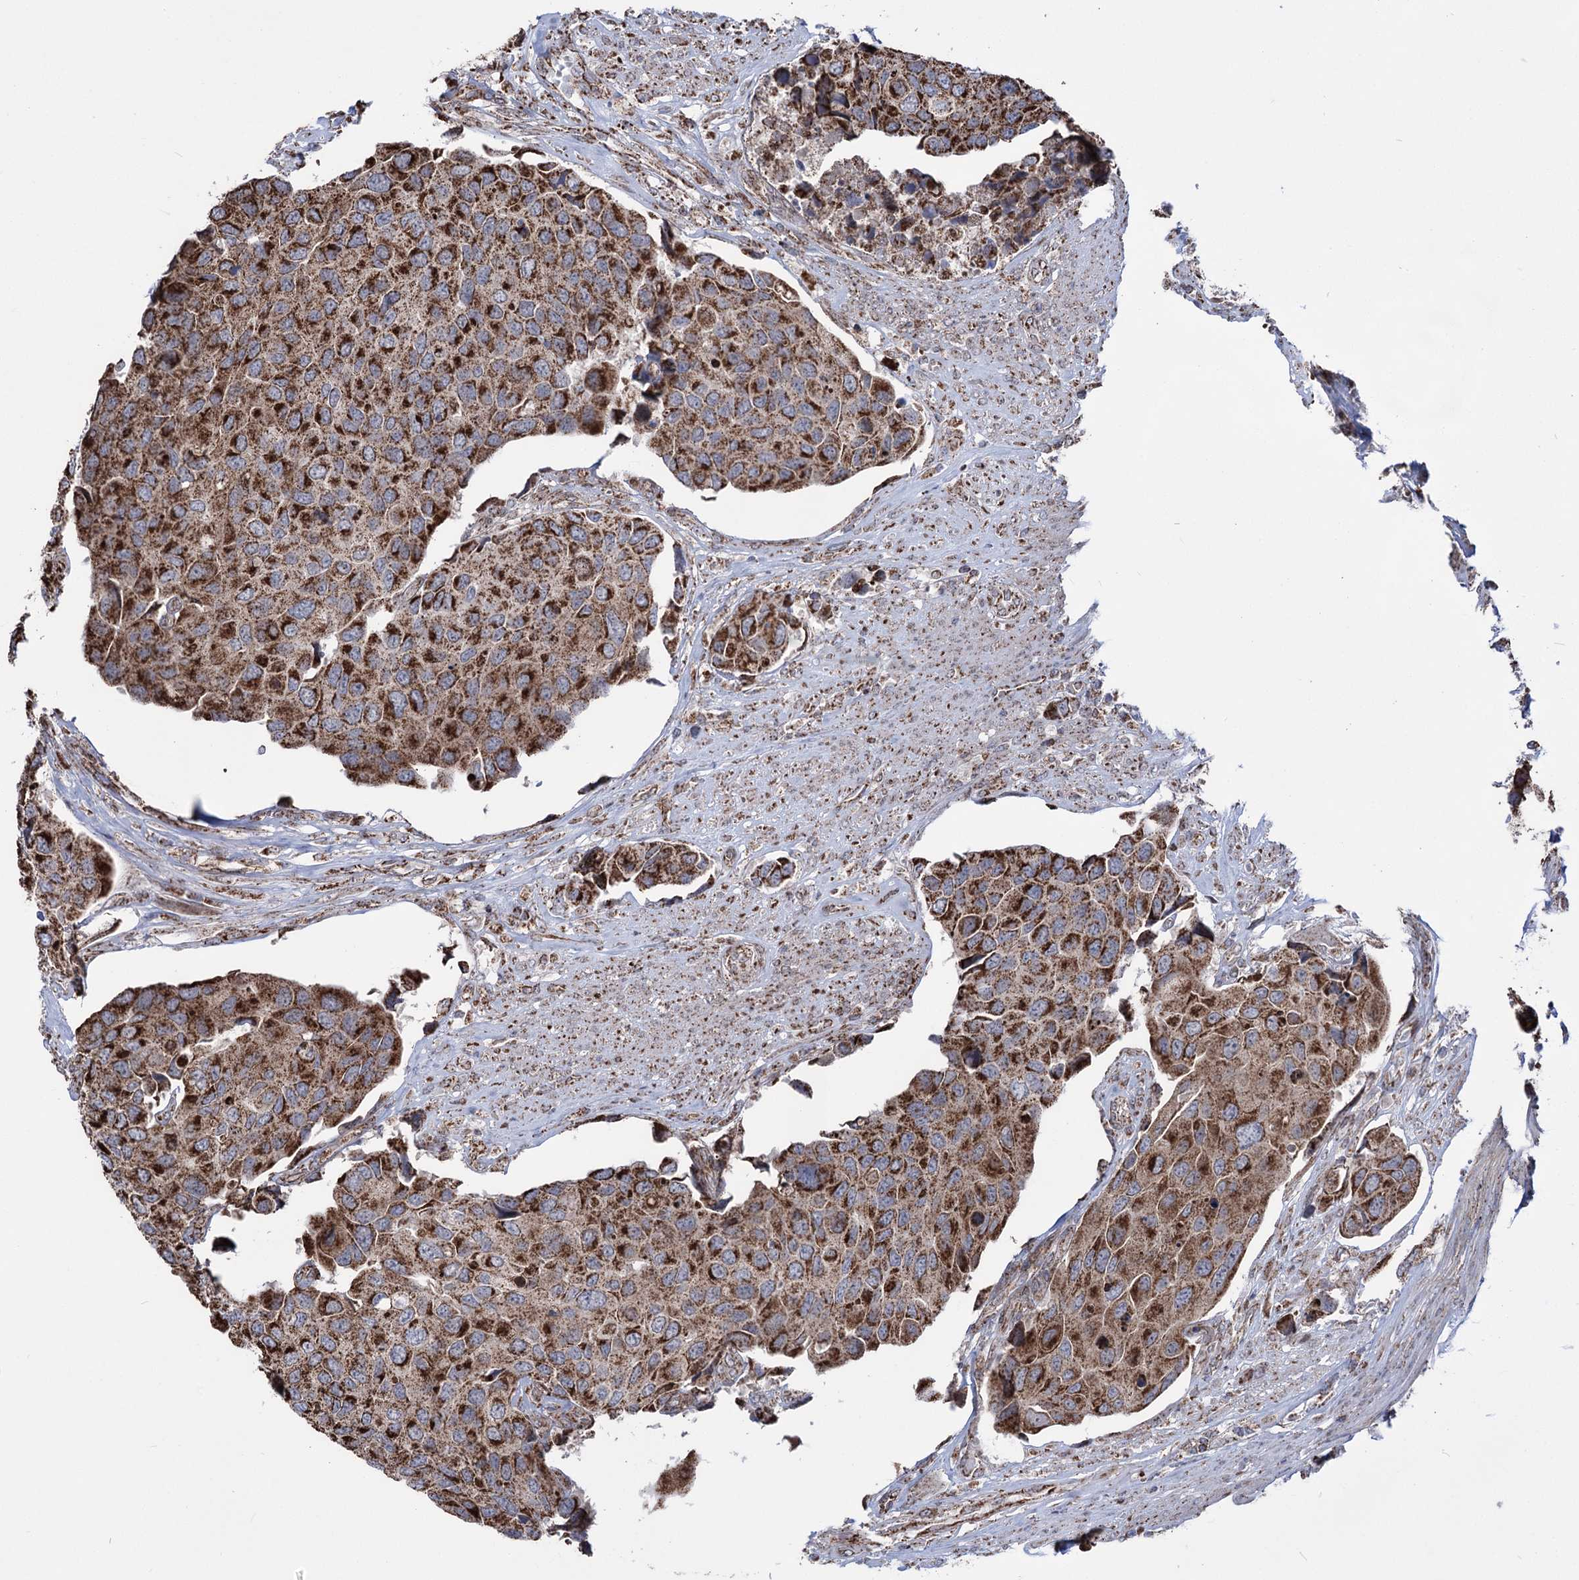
{"staining": {"intensity": "strong", "quantity": ">75%", "location": "cytoplasmic/membranous"}, "tissue": "urothelial cancer", "cell_type": "Tumor cells", "image_type": "cancer", "snomed": [{"axis": "morphology", "description": "Urothelial carcinoma, High grade"}, {"axis": "topography", "description": "Urinary bladder"}], "caption": "Immunohistochemistry (IHC) micrograph of neoplastic tissue: human urothelial cancer stained using immunohistochemistry exhibits high levels of strong protein expression localized specifically in the cytoplasmic/membranous of tumor cells, appearing as a cytoplasmic/membranous brown color.", "gene": "CREB3L4", "patient": {"sex": "male", "age": 74}}